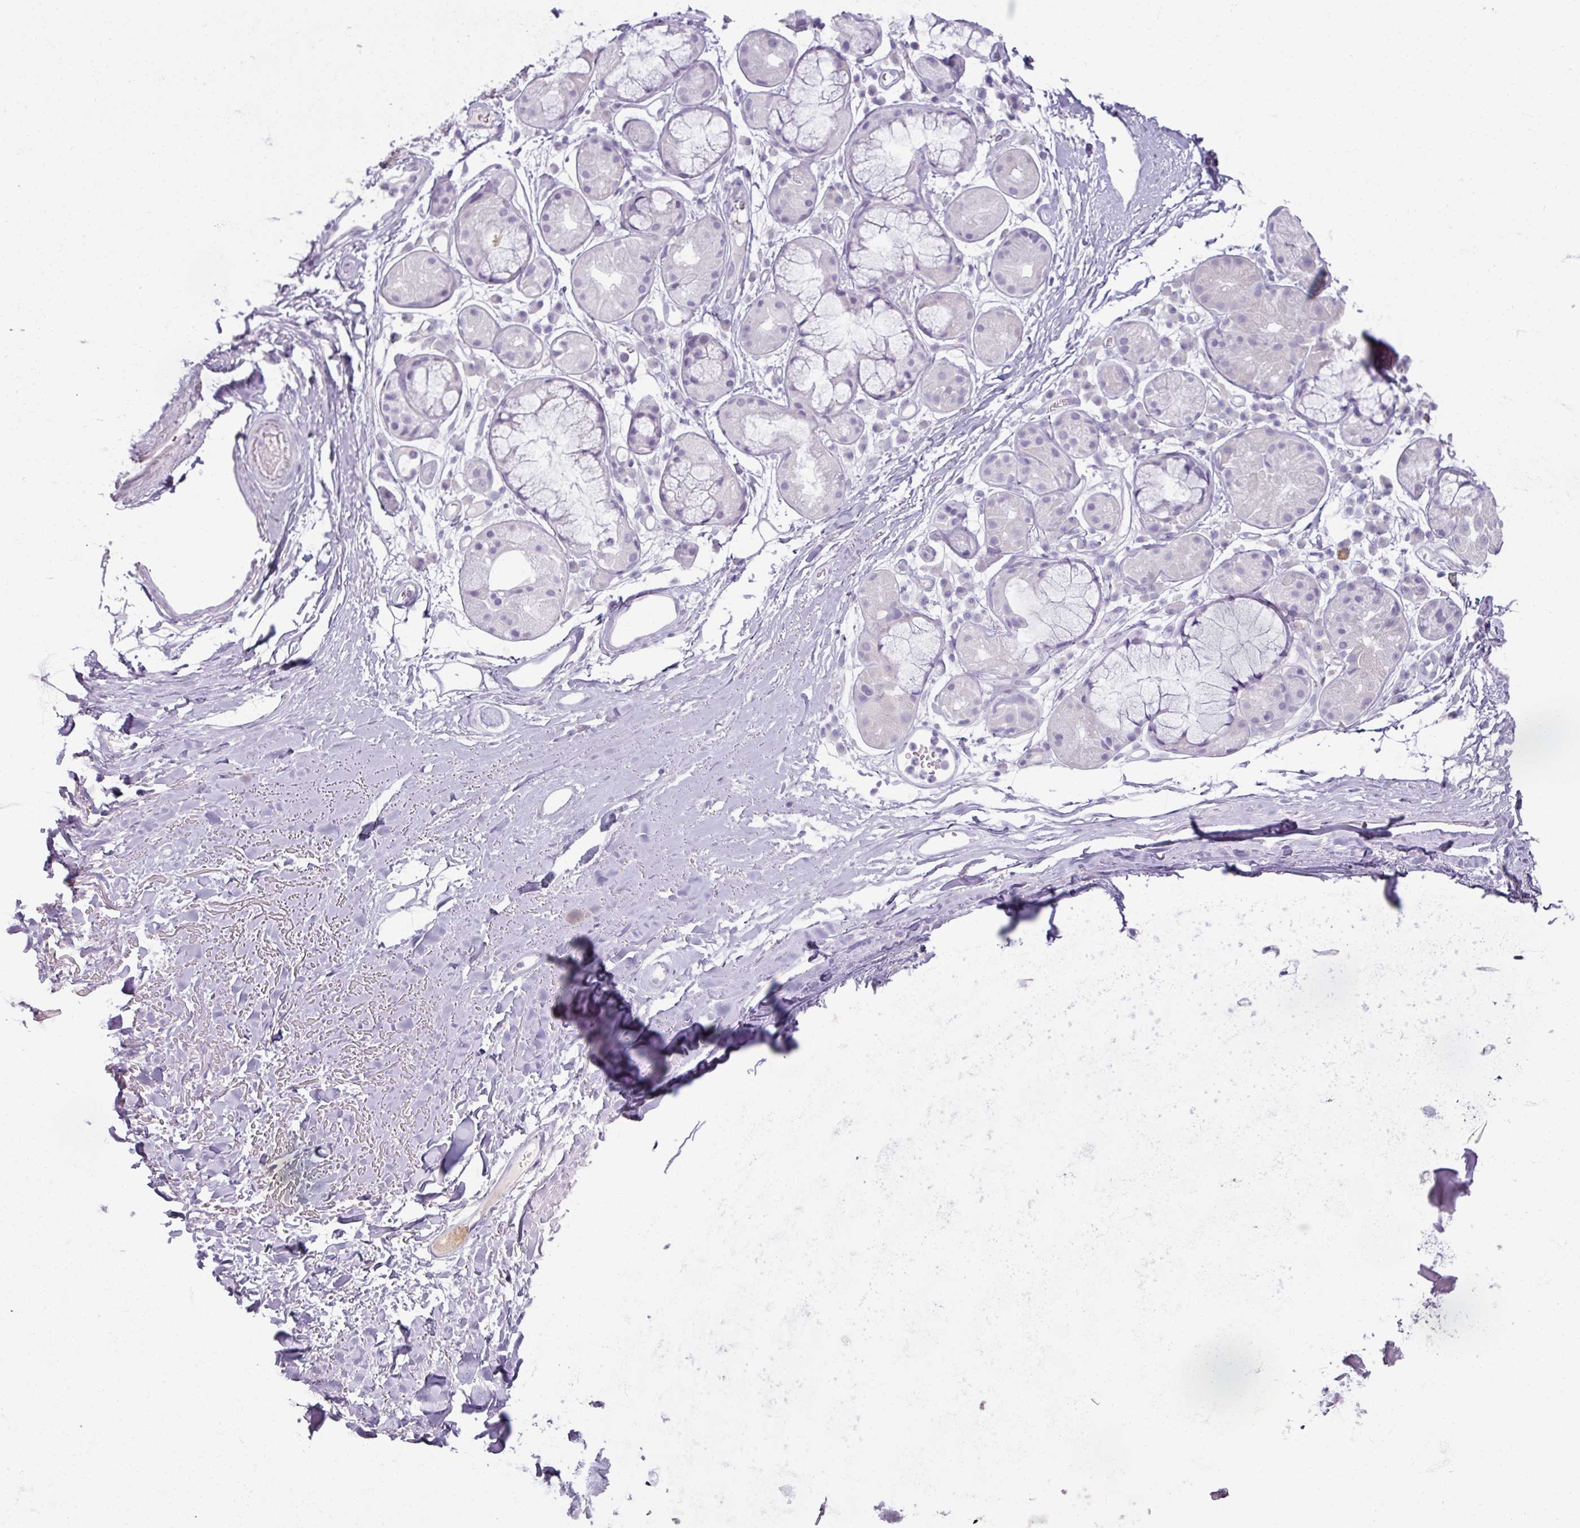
{"staining": {"intensity": "negative", "quantity": "none", "location": "none"}, "tissue": "adipose tissue", "cell_type": "Adipocytes", "image_type": "normal", "snomed": [{"axis": "morphology", "description": "Normal tissue, NOS"}, {"axis": "topography", "description": "Cartilage tissue"}], "caption": "Immunohistochemistry image of normal adipose tissue stained for a protein (brown), which displays no staining in adipocytes.", "gene": "SLC27A5", "patient": {"sex": "male", "age": 80}}